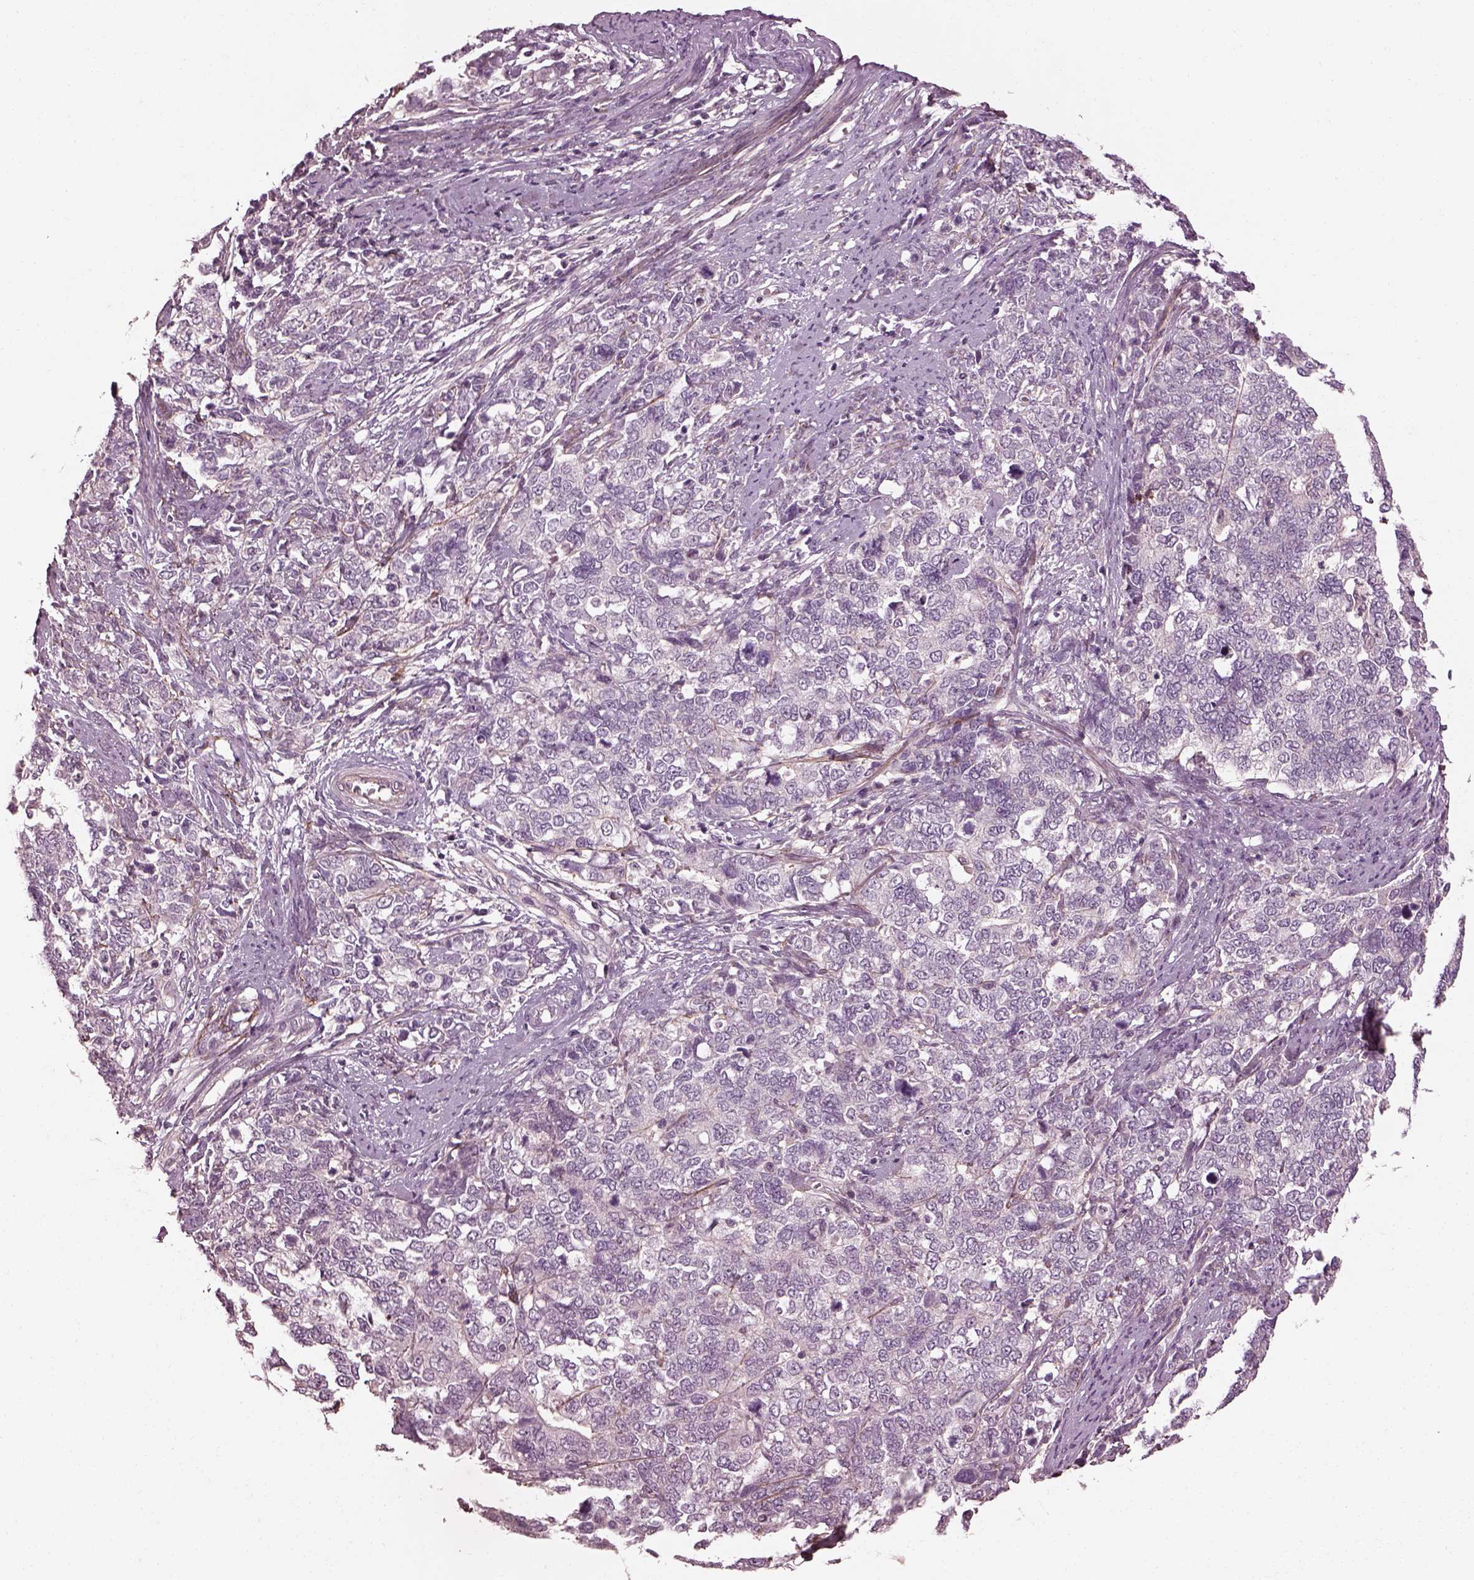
{"staining": {"intensity": "negative", "quantity": "none", "location": "none"}, "tissue": "cervical cancer", "cell_type": "Tumor cells", "image_type": "cancer", "snomed": [{"axis": "morphology", "description": "Squamous cell carcinoma, NOS"}, {"axis": "topography", "description": "Cervix"}], "caption": "DAB immunohistochemical staining of human squamous cell carcinoma (cervical) shows no significant positivity in tumor cells.", "gene": "EFEMP1", "patient": {"sex": "female", "age": 63}}